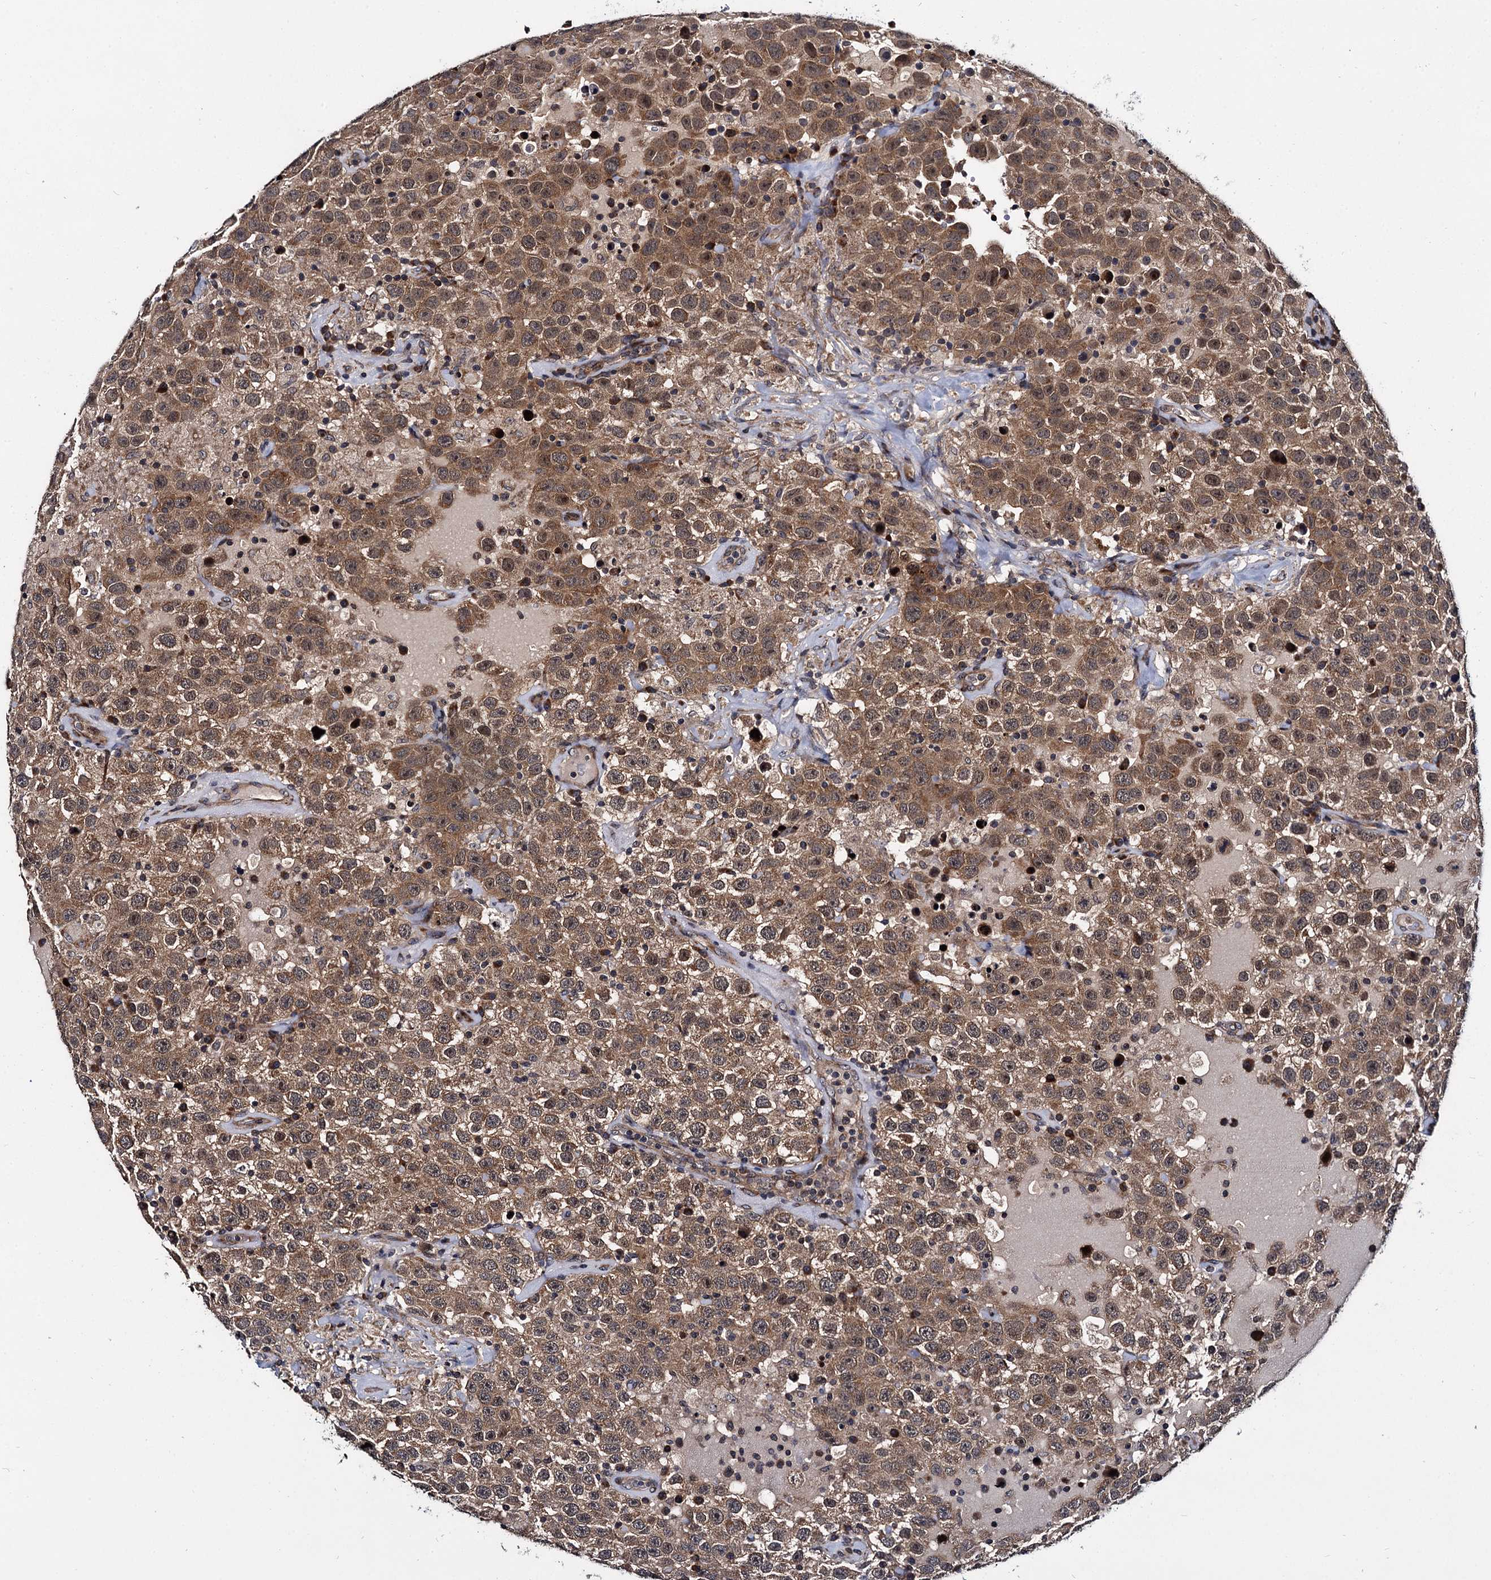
{"staining": {"intensity": "moderate", "quantity": ">75%", "location": "cytoplasmic/membranous"}, "tissue": "testis cancer", "cell_type": "Tumor cells", "image_type": "cancer", "snomed": [{"axis": "morphology", "description": "Seminoma, NOS"}, {"axis": "topography", "description": "Testis"}], "caption": "Human testis seminoma stained for a protein (brown) exhibits moderate cytoplasmic/membranous positive expression in about >75% of tumor cells.", "gene": "ARHGAP42", "patient": {"sex": "male", "age": 41}}